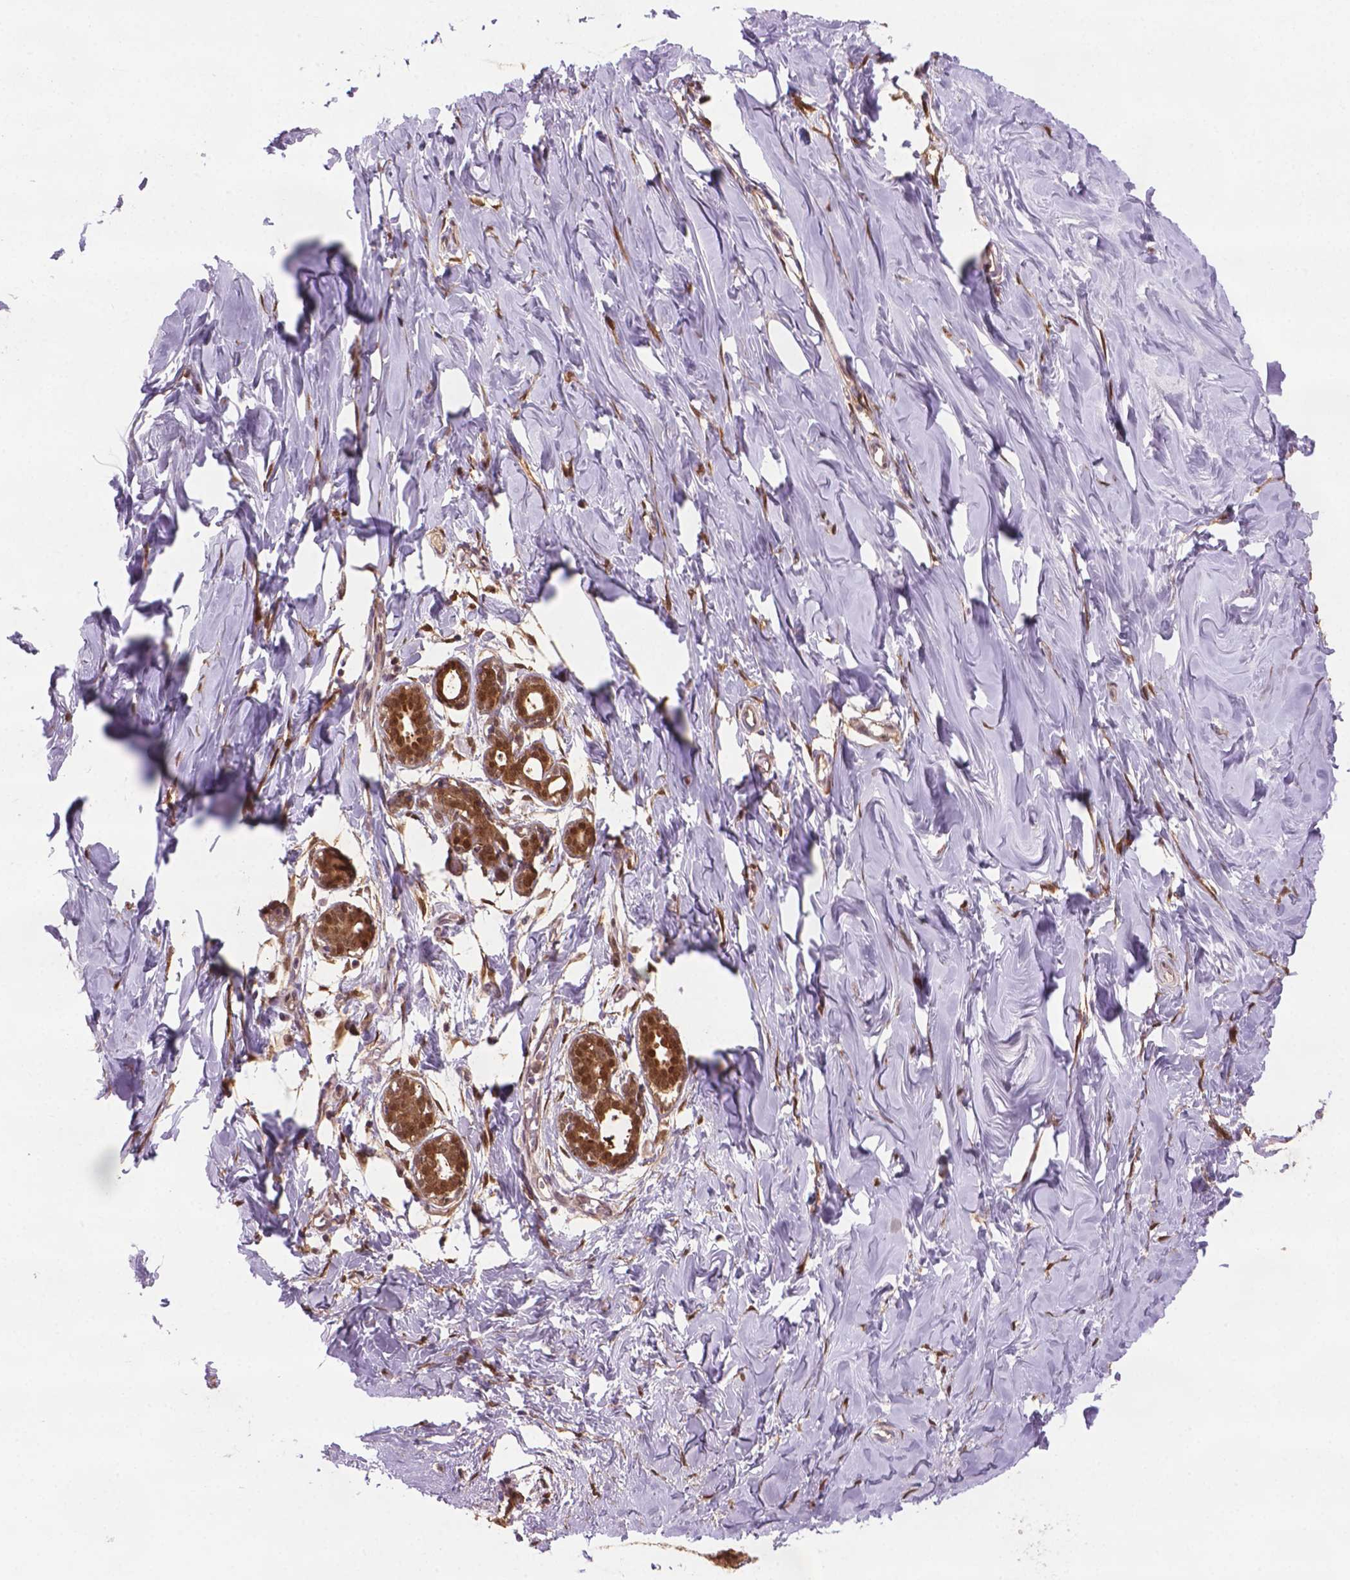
{"staining": {"intensity": "moderate", "quantity": "<25%", "location": "nuclear"}, "tissue": "breast", "cell_type": "Adipocytes", "image_type": "normal", "snomed": [{"axis": "morphology", "description": "Normal tissue, NOS"}, {"axis": "topography", "description": "Breast"}], "caption": "This histopathology image reveals immunohistochemistry (IHC) staining of normal breast, with low moderate nuclear positivity in approximately <25% of adipocytes.", "gene": "PLIN3", "patient": {"sex": "female", "age": 27}}